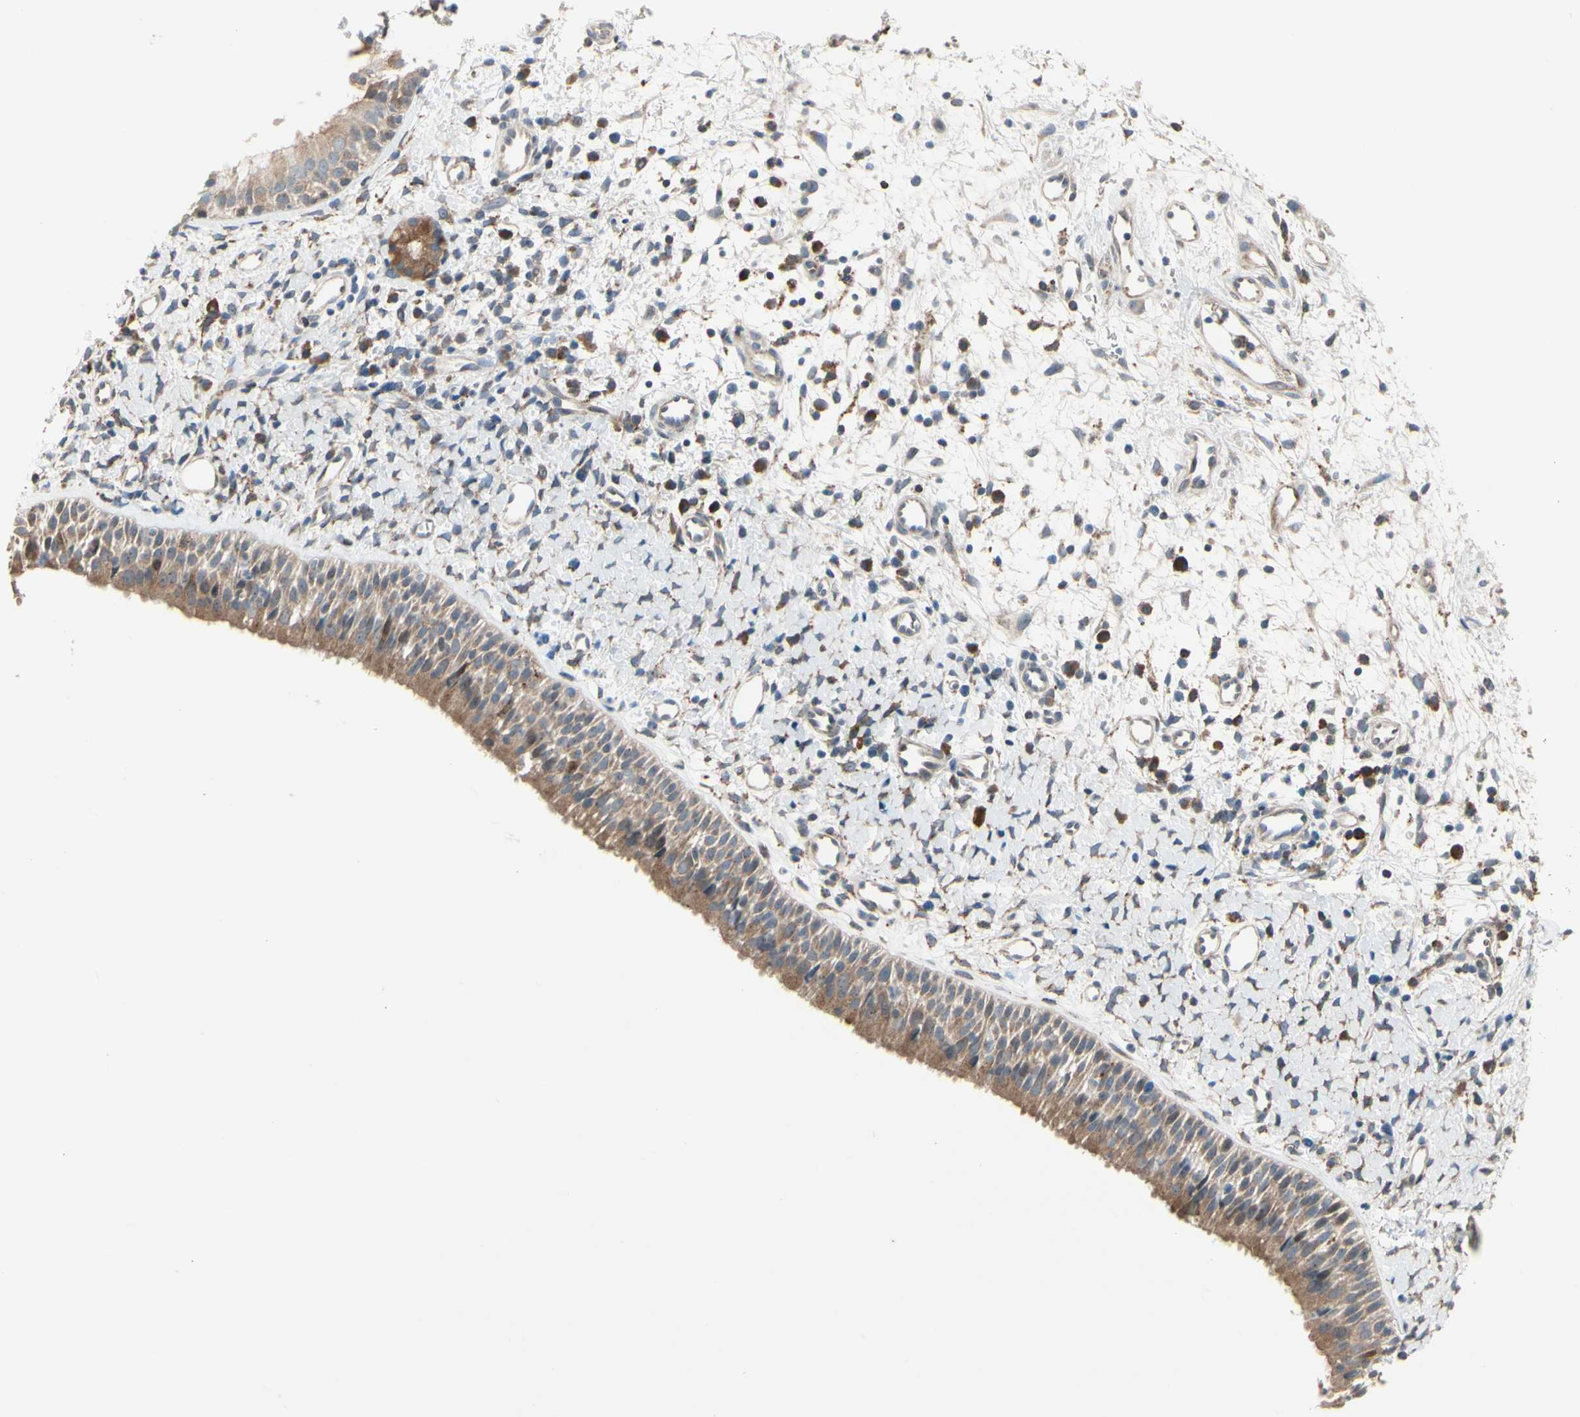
{"staining": {"intensity": "moderate", "quantity": ">75%", "location": "cytoplasmic/membranous"}, "tissue": "nasopharynx", "cell_type": "Respiratory epithelial cells", "image_type": "normal", "snomed": [{"axis": "morphology", "description": "Normal tissue, NOS"}, {"axis": "topography", "description": "Nasopharynx"}], "caption": "A histopathology image of nasopharynx stained for a protein shows moderate cytoplasmic/membranous brown staining in respiratory epithelial cells.", "gene": "SNX29", "patient": {"sex": "male", "age": 22}}